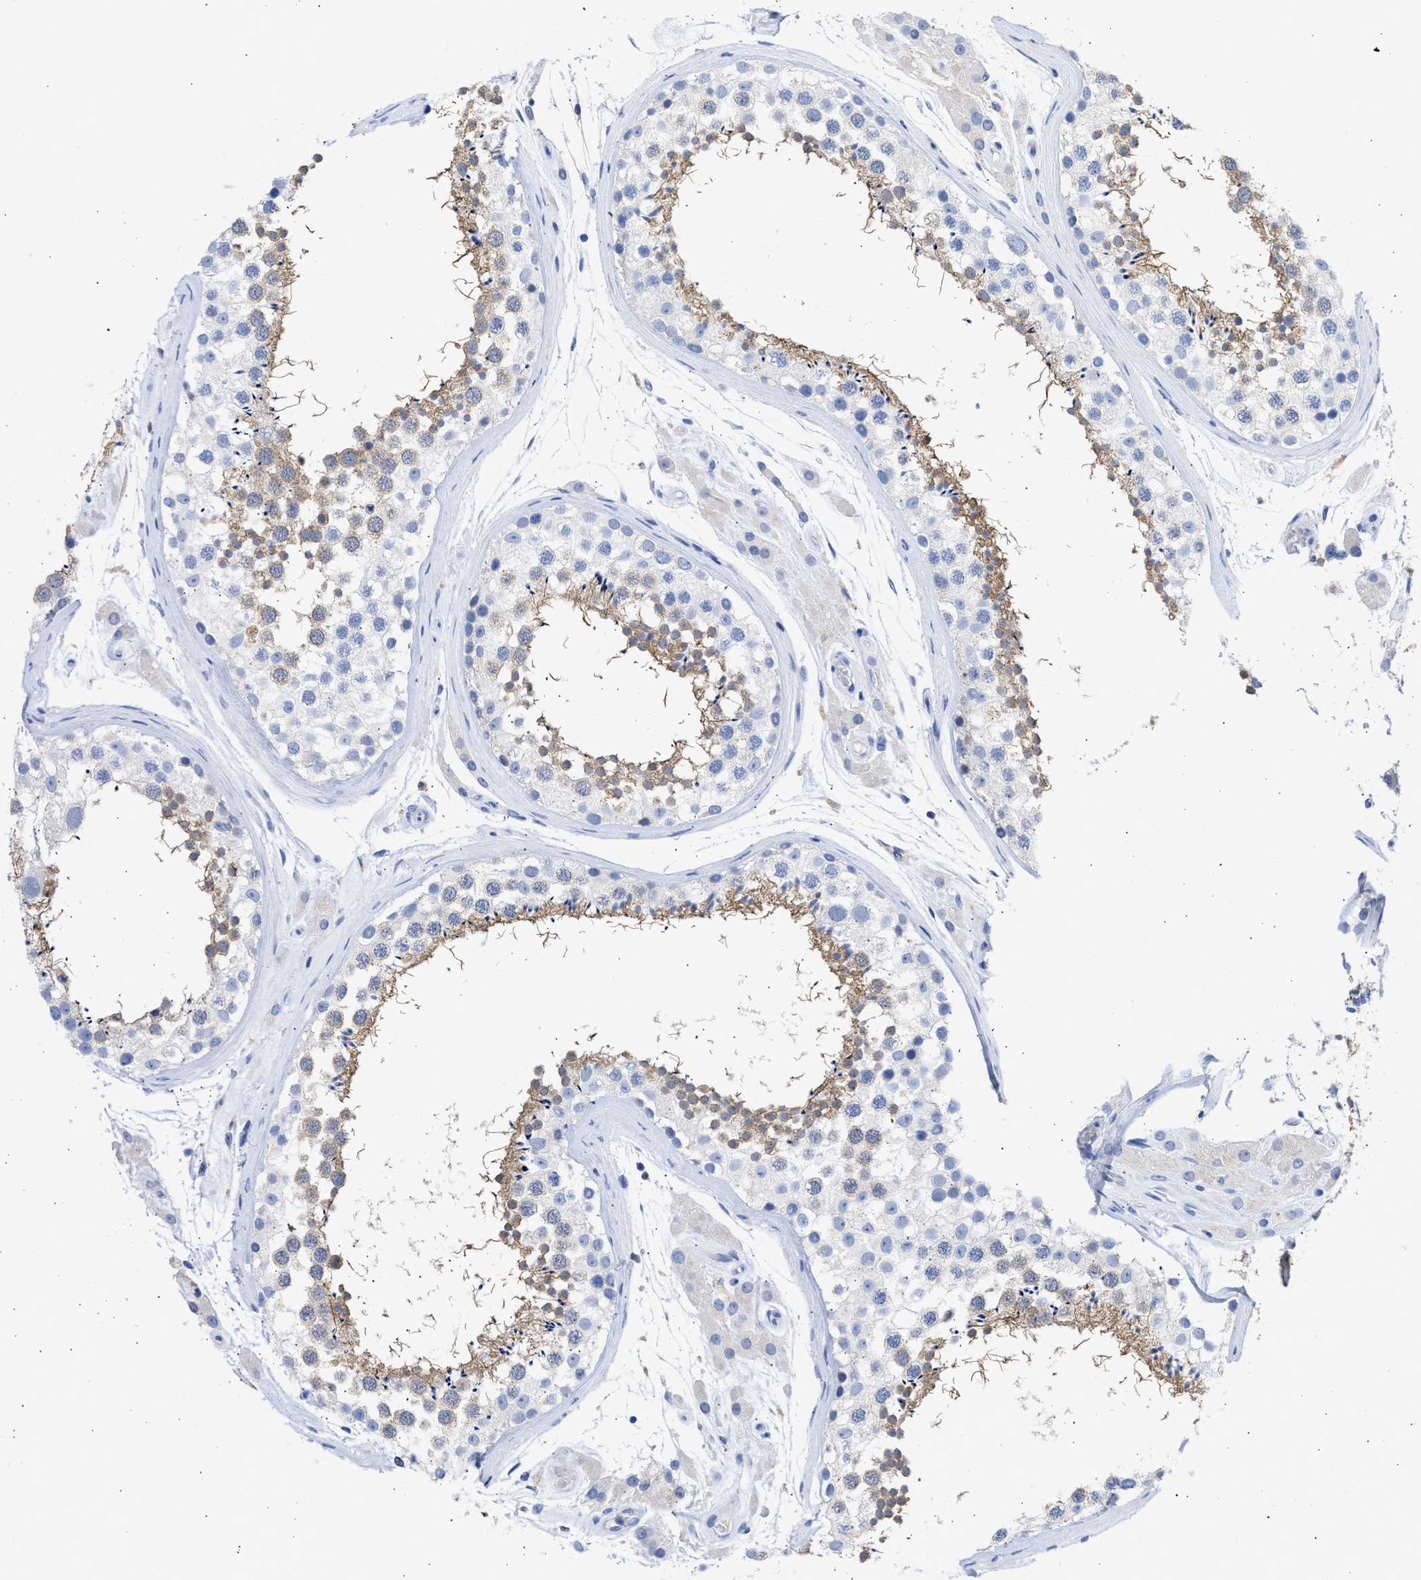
{"staining": {"intensity": "moderate", "quantity": "25%-75%", "location": "cytoplasmic/membranous"}, "tissue": "testis", "cell_type": "Cells in seminiferous ducts", "image_type": "normal", "snomed": [{"axis": "morphology", "description": "Normal tissue, NOS"}, {"axis": "topography", "description": "Testis"}], "caption": "Protein staining by immunohistochemistry (IHC) demonstrates moderate cytoplasmic/membranous expression in about 25%-75% of cells in seminiferous ducts in normal testis. (Brightfield microscopy of DAB IHC at high magnification).", "gene": "RSPH1", "patient": {"sex": "male", "age": 46}}